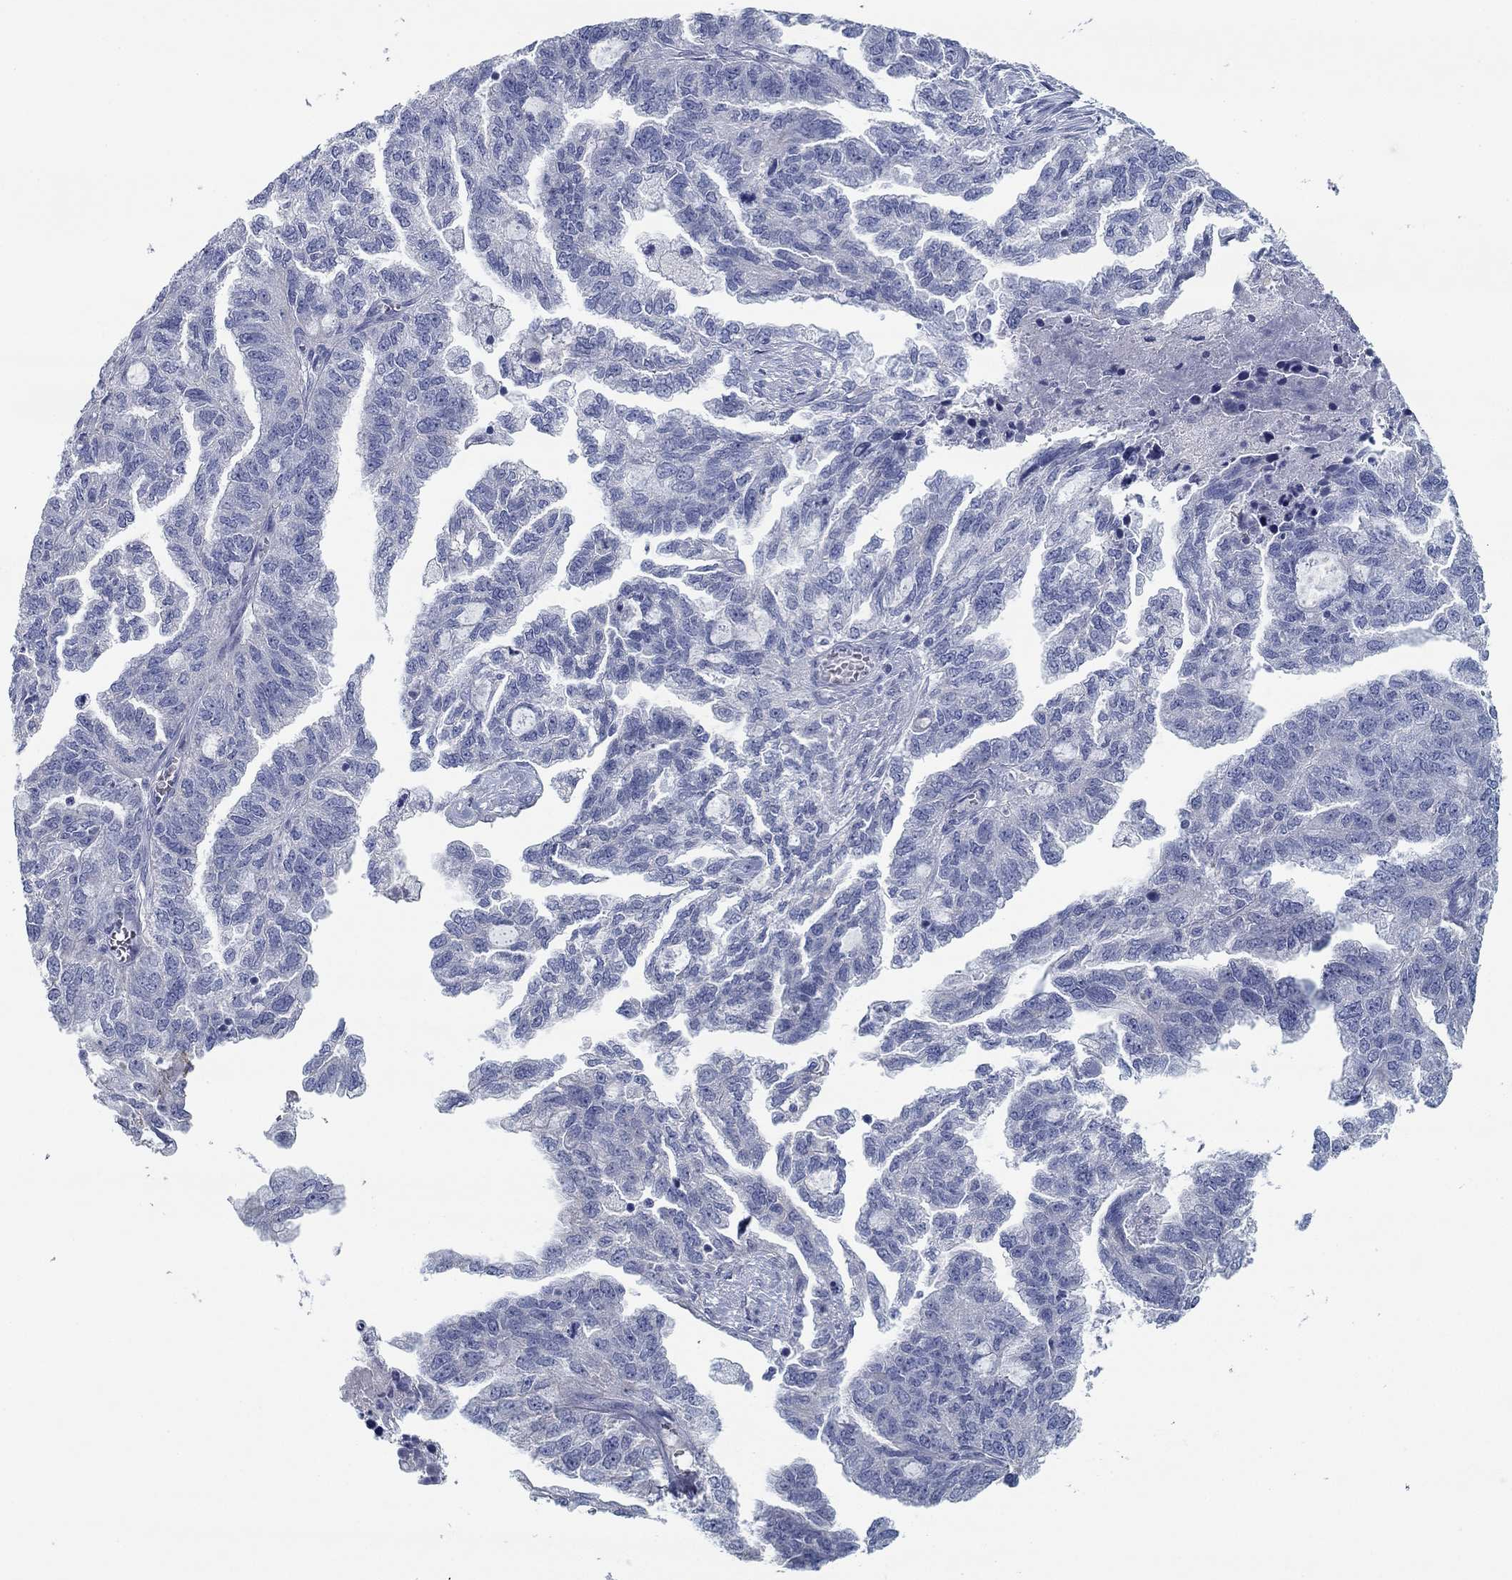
{"staining": {"intensity": "negative", "quantity": "none", "location": "none"}, "tissue": "ovarian cancer", "cell_type": "Tumor cells", "image_type": "cancer", "snomed": [{"axis": "morphology", "description": "Cystadenocarcinoma, serous, NOS"}, {"axis": "topography", "description": "Ovary"}], "caption": "Serous cystadenocarcinoma (ovarian) stained for a protein using immunohistochemistry (IHC) exhibits no expression tumor cells.", "gene": "APOC3", "patient": {"sex": "female", "age": 51}}